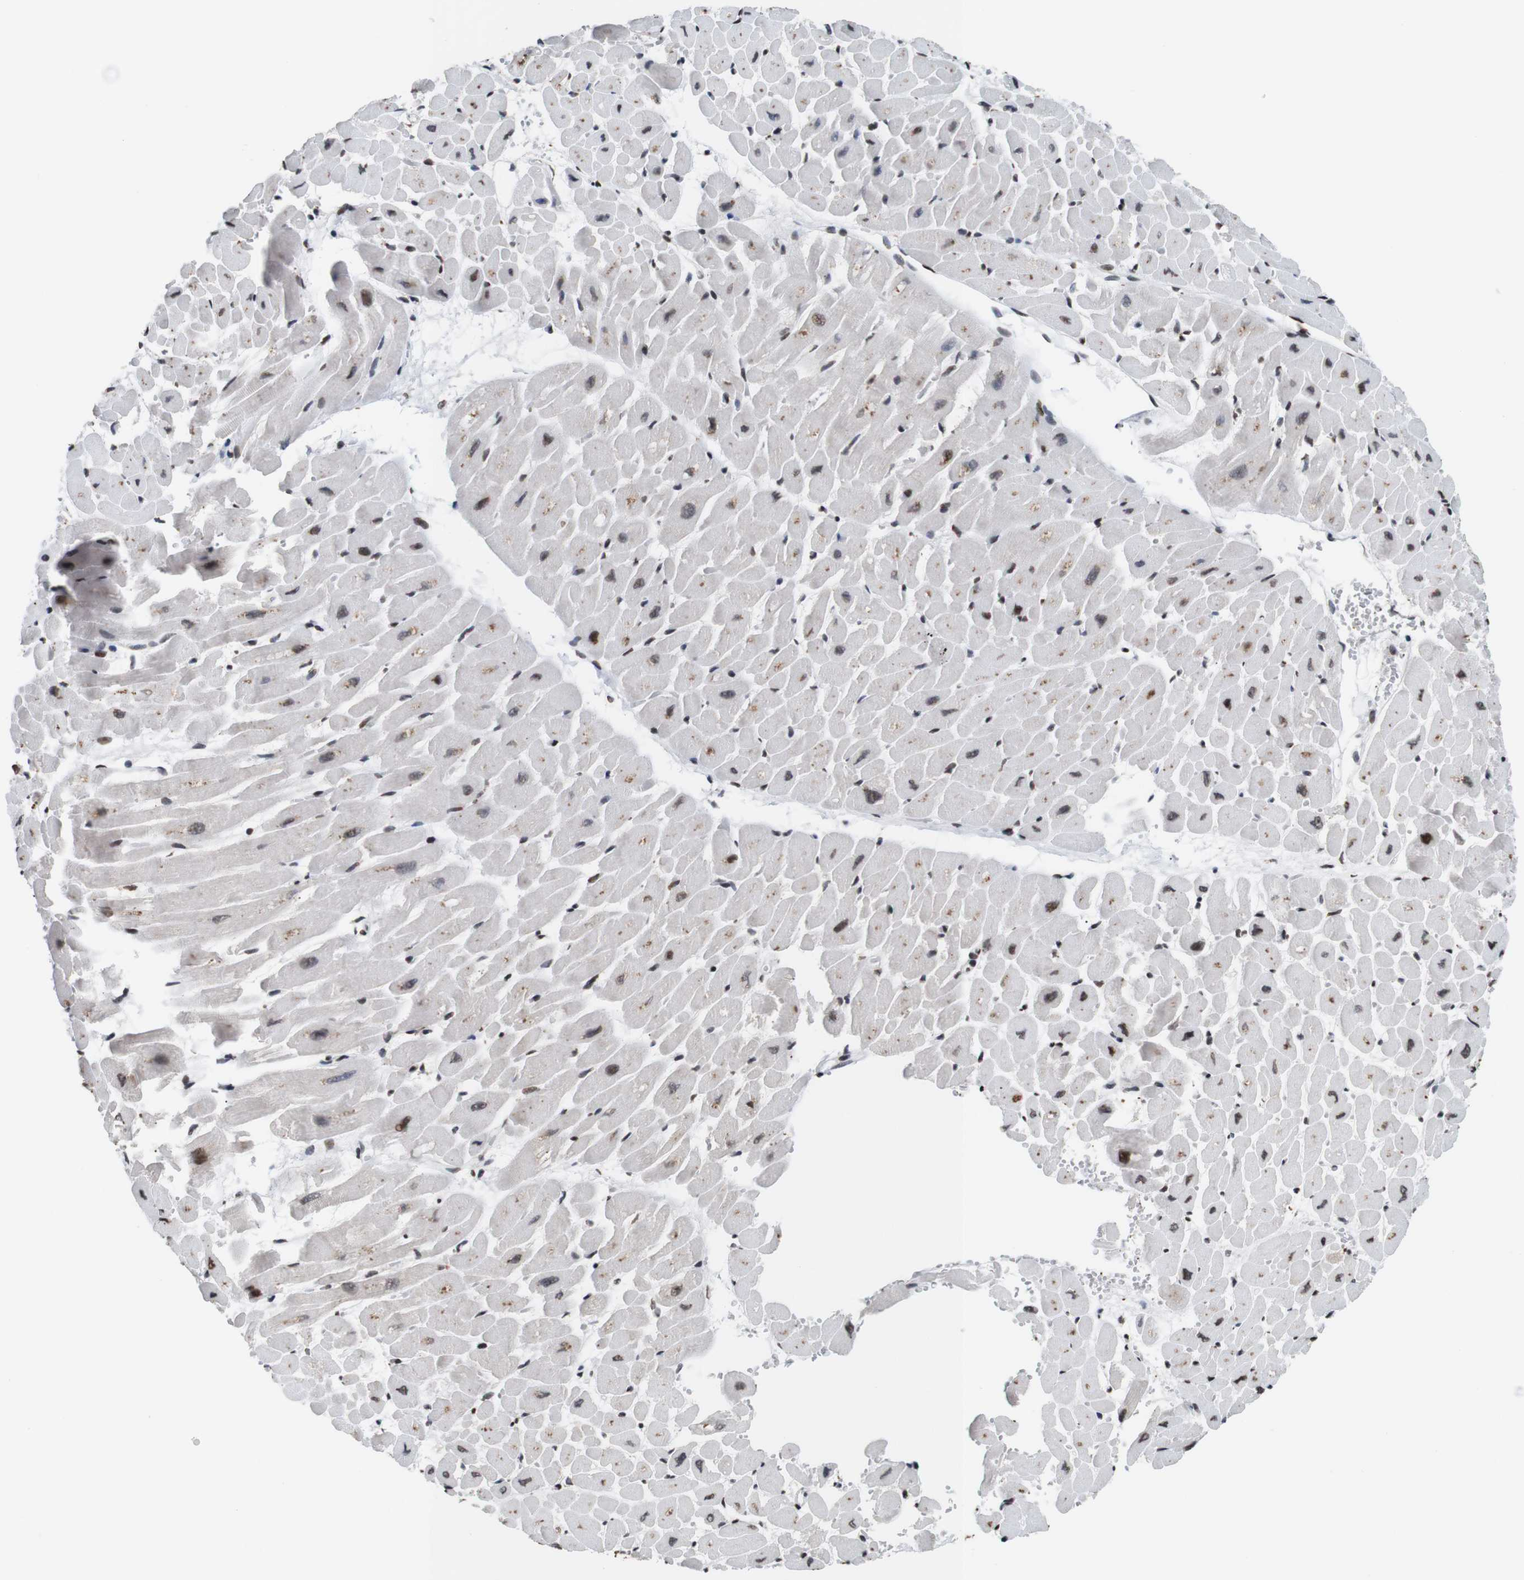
{"staining": {"intensity": "moderate", "quantity": ">75%", "location": "cytoplasmic/membranous,nuclear"}, "tissue": "heart muscle", "cell_type": "Cardiomyocytes", "image_type": "normal", "snomed": [{"axis": "morphology", "description": "Normal tissue, NOS"}, {"axis": "topography", "description": "Heart"}], "caption": "Protein analysis of benign heart muscle reveals moderate cytoplasmic/membranous,nuclear staining in about >75% of cardiomyocytes.", "gene": "EIF4G1", "patient": {"sex": "male", "age": 45}}